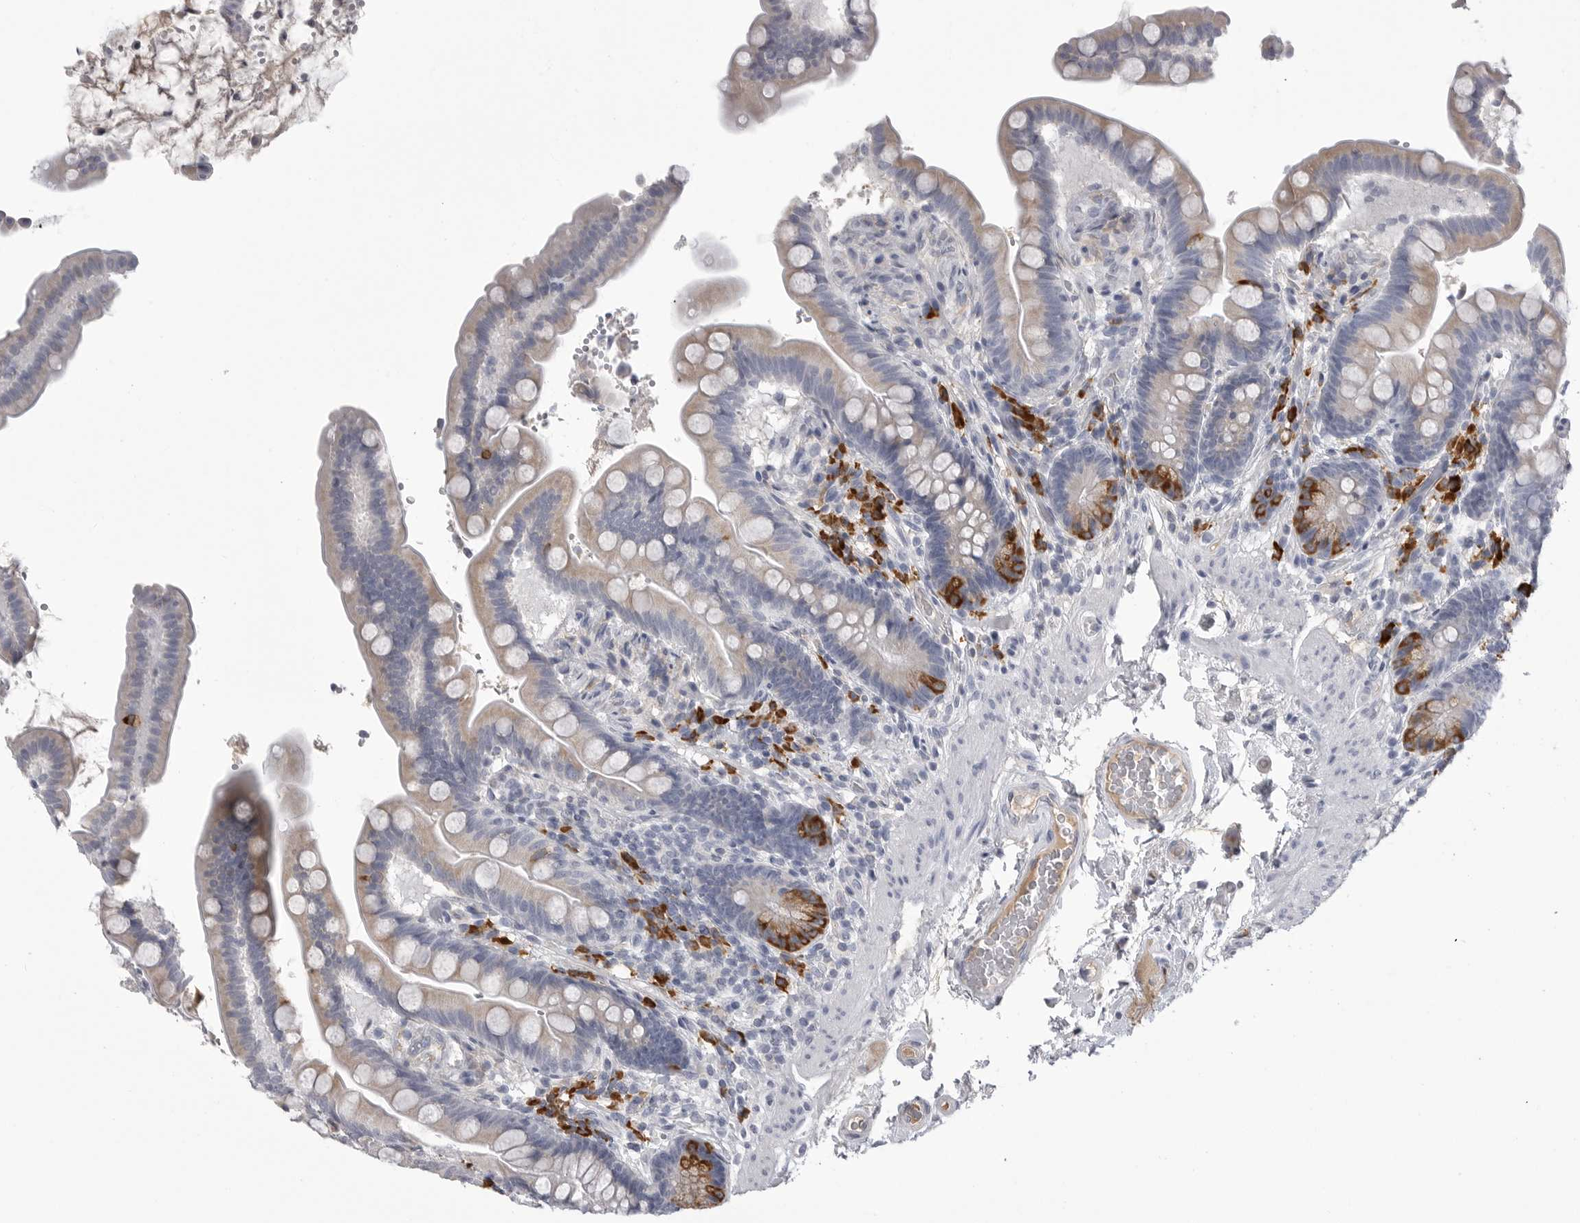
{"staining": {"intensity": "negative", "quantity": "none", "location": "none"}, "tissue": "colon", "cell_type": "Endothelial cells", "image_type": "normal", "snomed": [{"axis": "morphology", "description": "Normal tissue, NOS"}, {"axis": "topography", "description": "Smooth muscle"}, {"axis": "topography", "description": "Colon"}], "caption": "An immunohistochemistry photomicrograph of benign colon is shown. There is no staining in endothelial cells of colon. The staining is performed using DAB brown chromogen with nuclei counter-stained in using hematoxylin.", "gene": "FKBP2", "patient": {"sex": "male", "age": 73}}